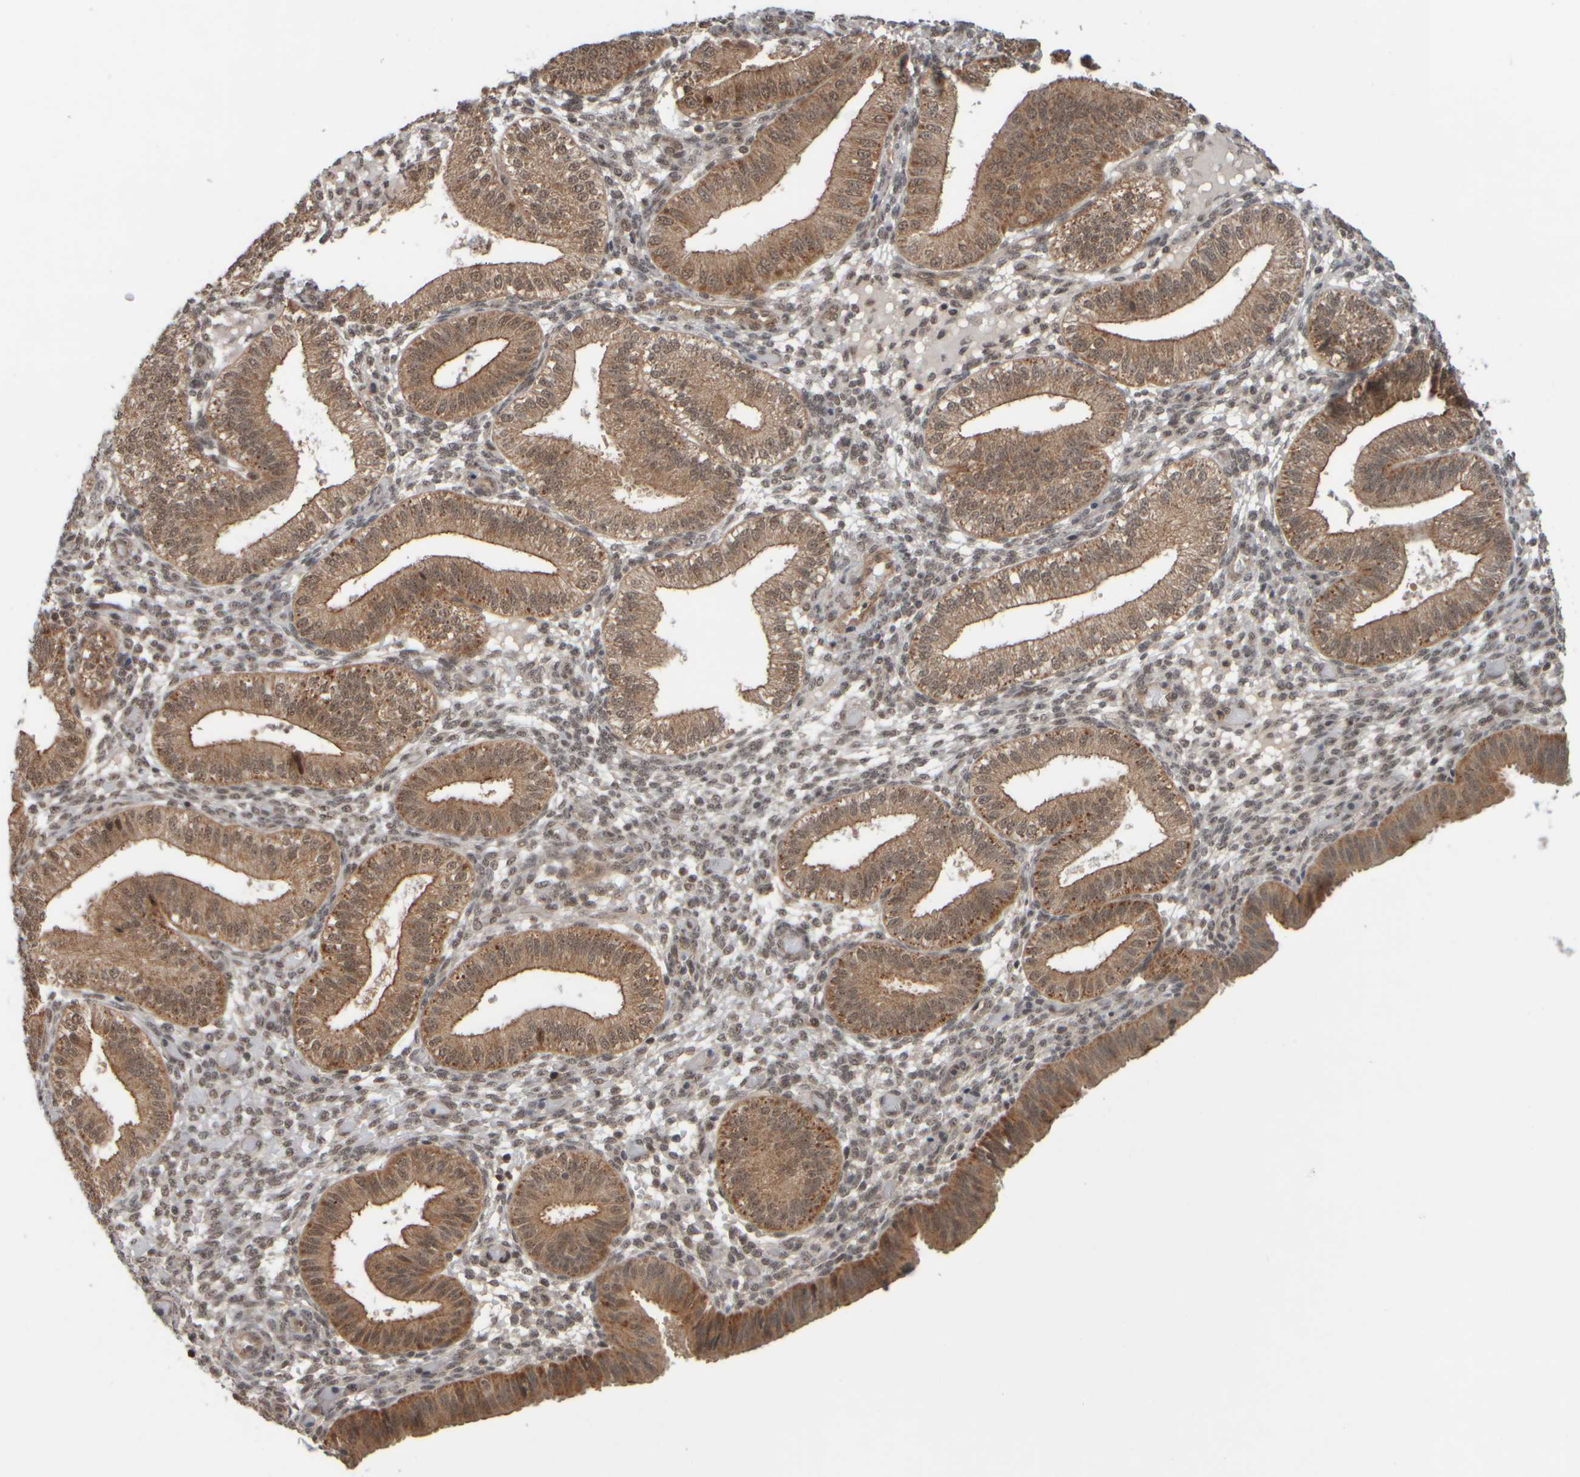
{"staining": {"intensity": "weak", "quantity": "25%-75%", "location": "cytoplasmic/membranous"}, "tissue": "endometrium", "cell_type": "Cells in endometrial stroma", "image_type": "normal", "snomed": [{"axis": "morphology", "description": "Normal tissue, NOS"}, {"axis": "topography", "description": "Endometrium"}], "caption": "Endometrium stained for a protein (brown) demonstrates weak cytoplasmic/membranous positive positivity in approximately 25%-75% of cells in endometrial stroma.", "gene": "SYNRG", "patient": {"sex": "female", "age": 39}}